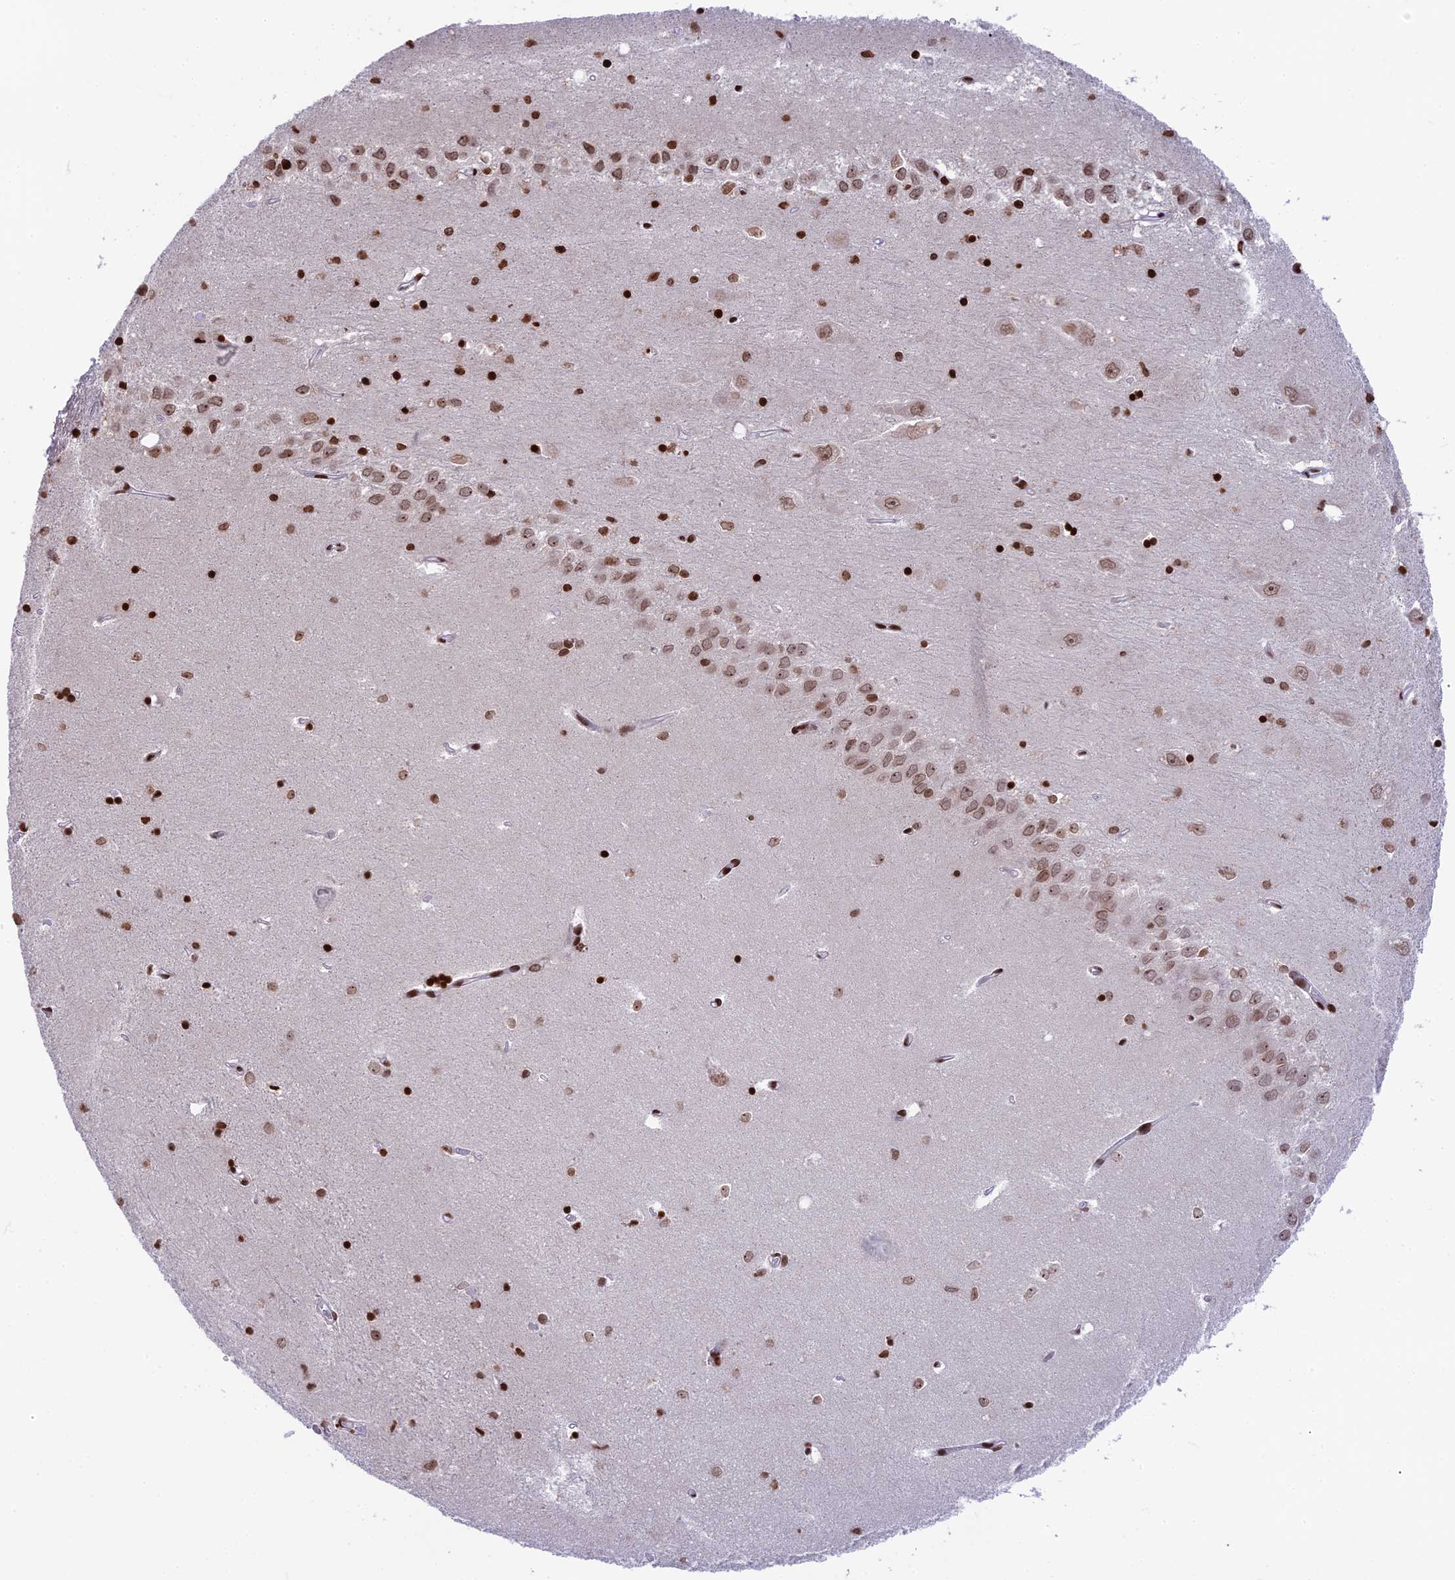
{"staining": {"intensity": "strong", "quantity": ">75%", "location": "nuclear"}, "tissue": "hippocampus", "cell_type": "Glial cells", "image_type": "normal", "snomed": [{"axis": "morphology", "description": "Normal tissue, NOS"}, {"axis": "topography", "description": "Hippocampus"}], "caption": "Hippocampus stained with immunohistochemistry (IHC) exhibits strong nuclear expression in about >75% of glial cells.", "gene": "TET2", "patient": {"sex": "female", "age": 64}}